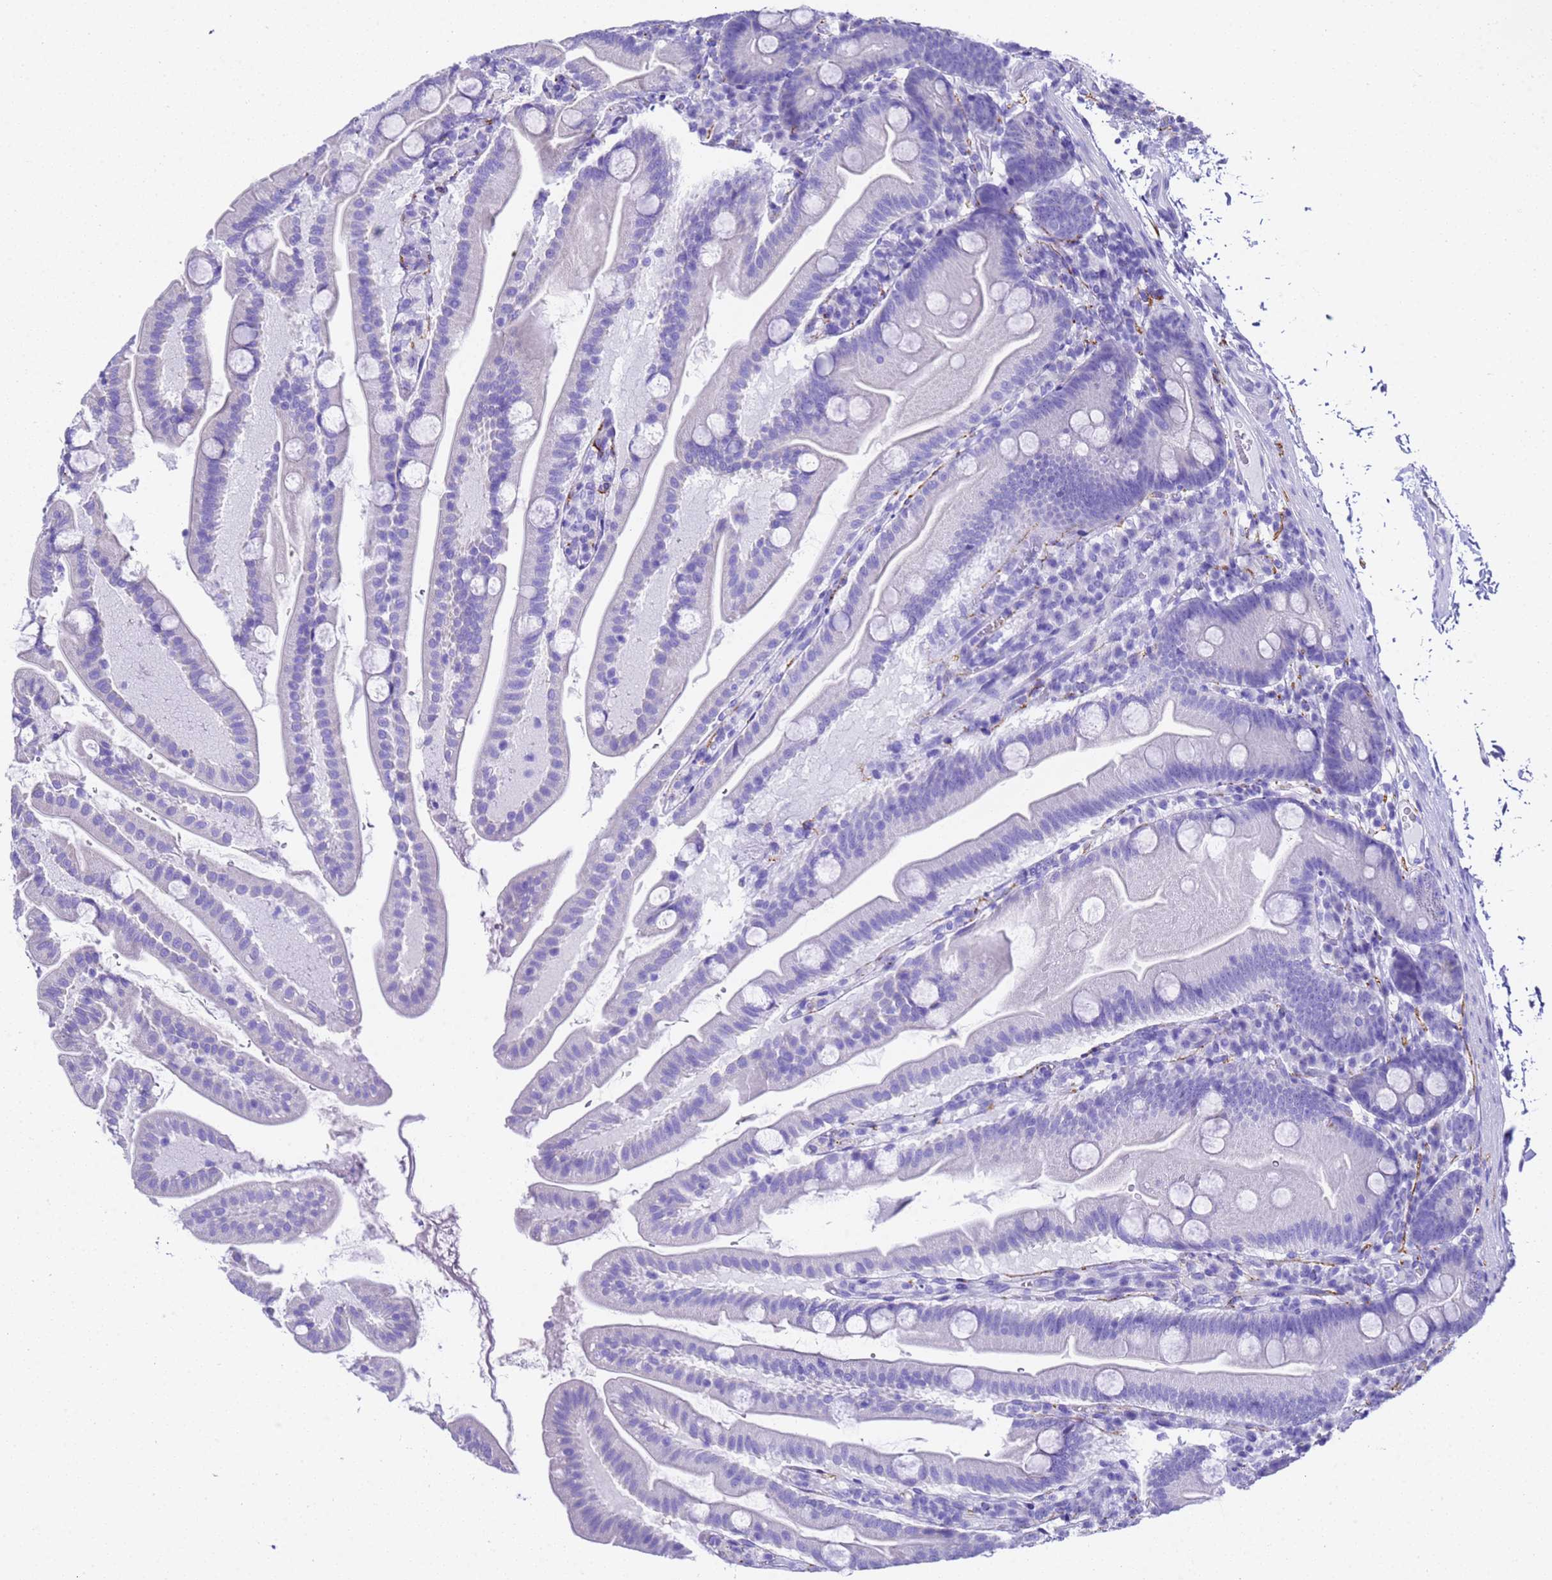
{"staining": {"intensity": "negative", "quantity": "none", "location": "none"}, "tissue": "small intestine", "cell_type": "Glandular cells", "image_type": "normal", "snomed": [{"axis": "morphology", "description": "Normal tissue, NOS"}, {"axis": "topography", "description": "Small intestine"}], "caption": "Image shows no protein positivity in glandular cells of unremarkable small intestine.", "gene": "FAM72A", "patient": {"sex": "female", "age": 68}}